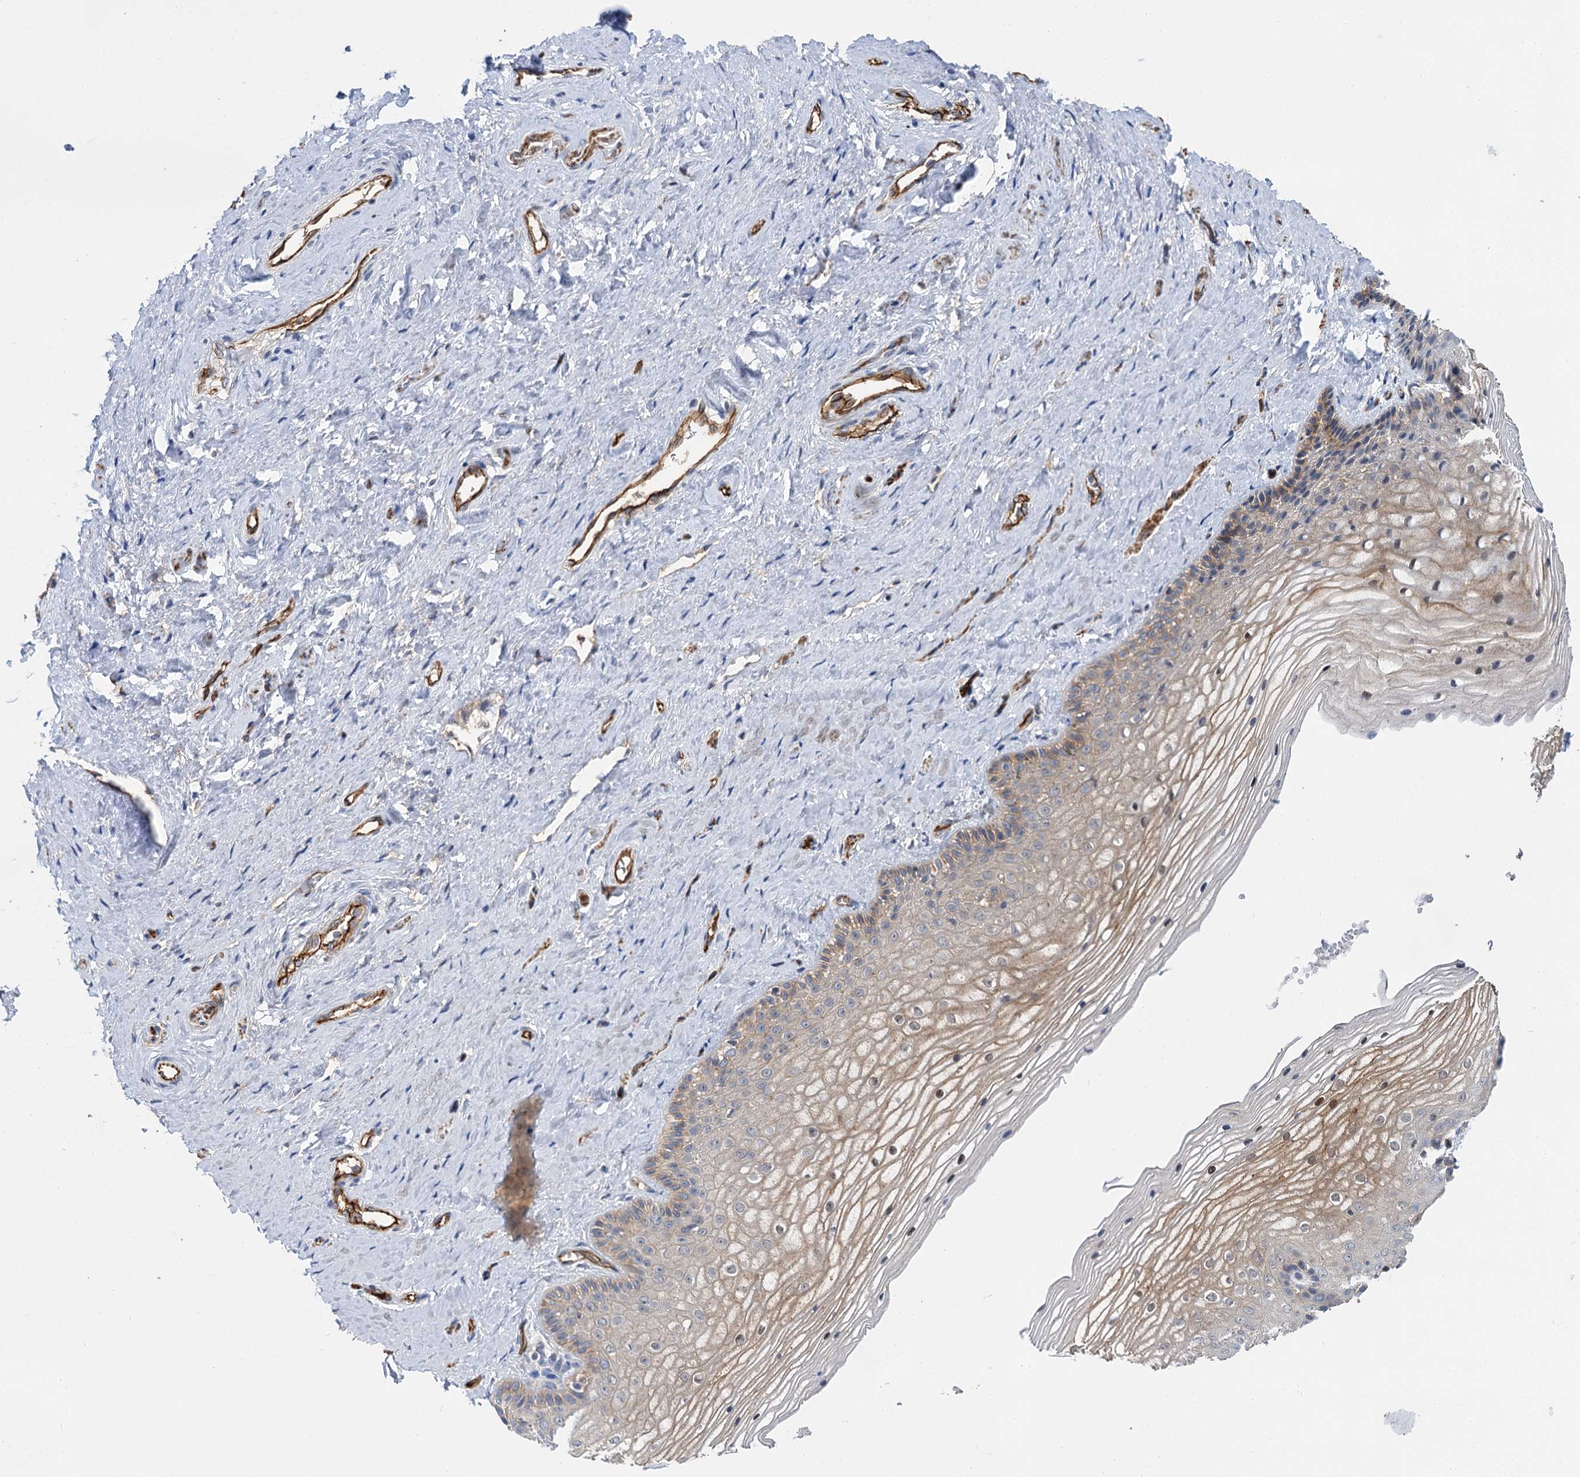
{"staining": {"intensity": "weak", "quantity": ">75%", "location": "cytoplasmic/membranous"}, "tissue": "vagina", "cell_type": "Squamous epithelial cells", "image_type": "normal", "snomed": [{"axis": "morphology", "description": "Normal tissue, NOS"}, {"axis": "topography", "description": "Vagina"}, {"axis": "topography", "description": "Cervix"}], "caption": "Protein analysis of normal vagina exhibits weak cytoplasmic/membranous expression in approximately >75% of squamous epithelial cells.", "gene": "ABLIM1", "patient": {"sex": "female", "age": 40}}